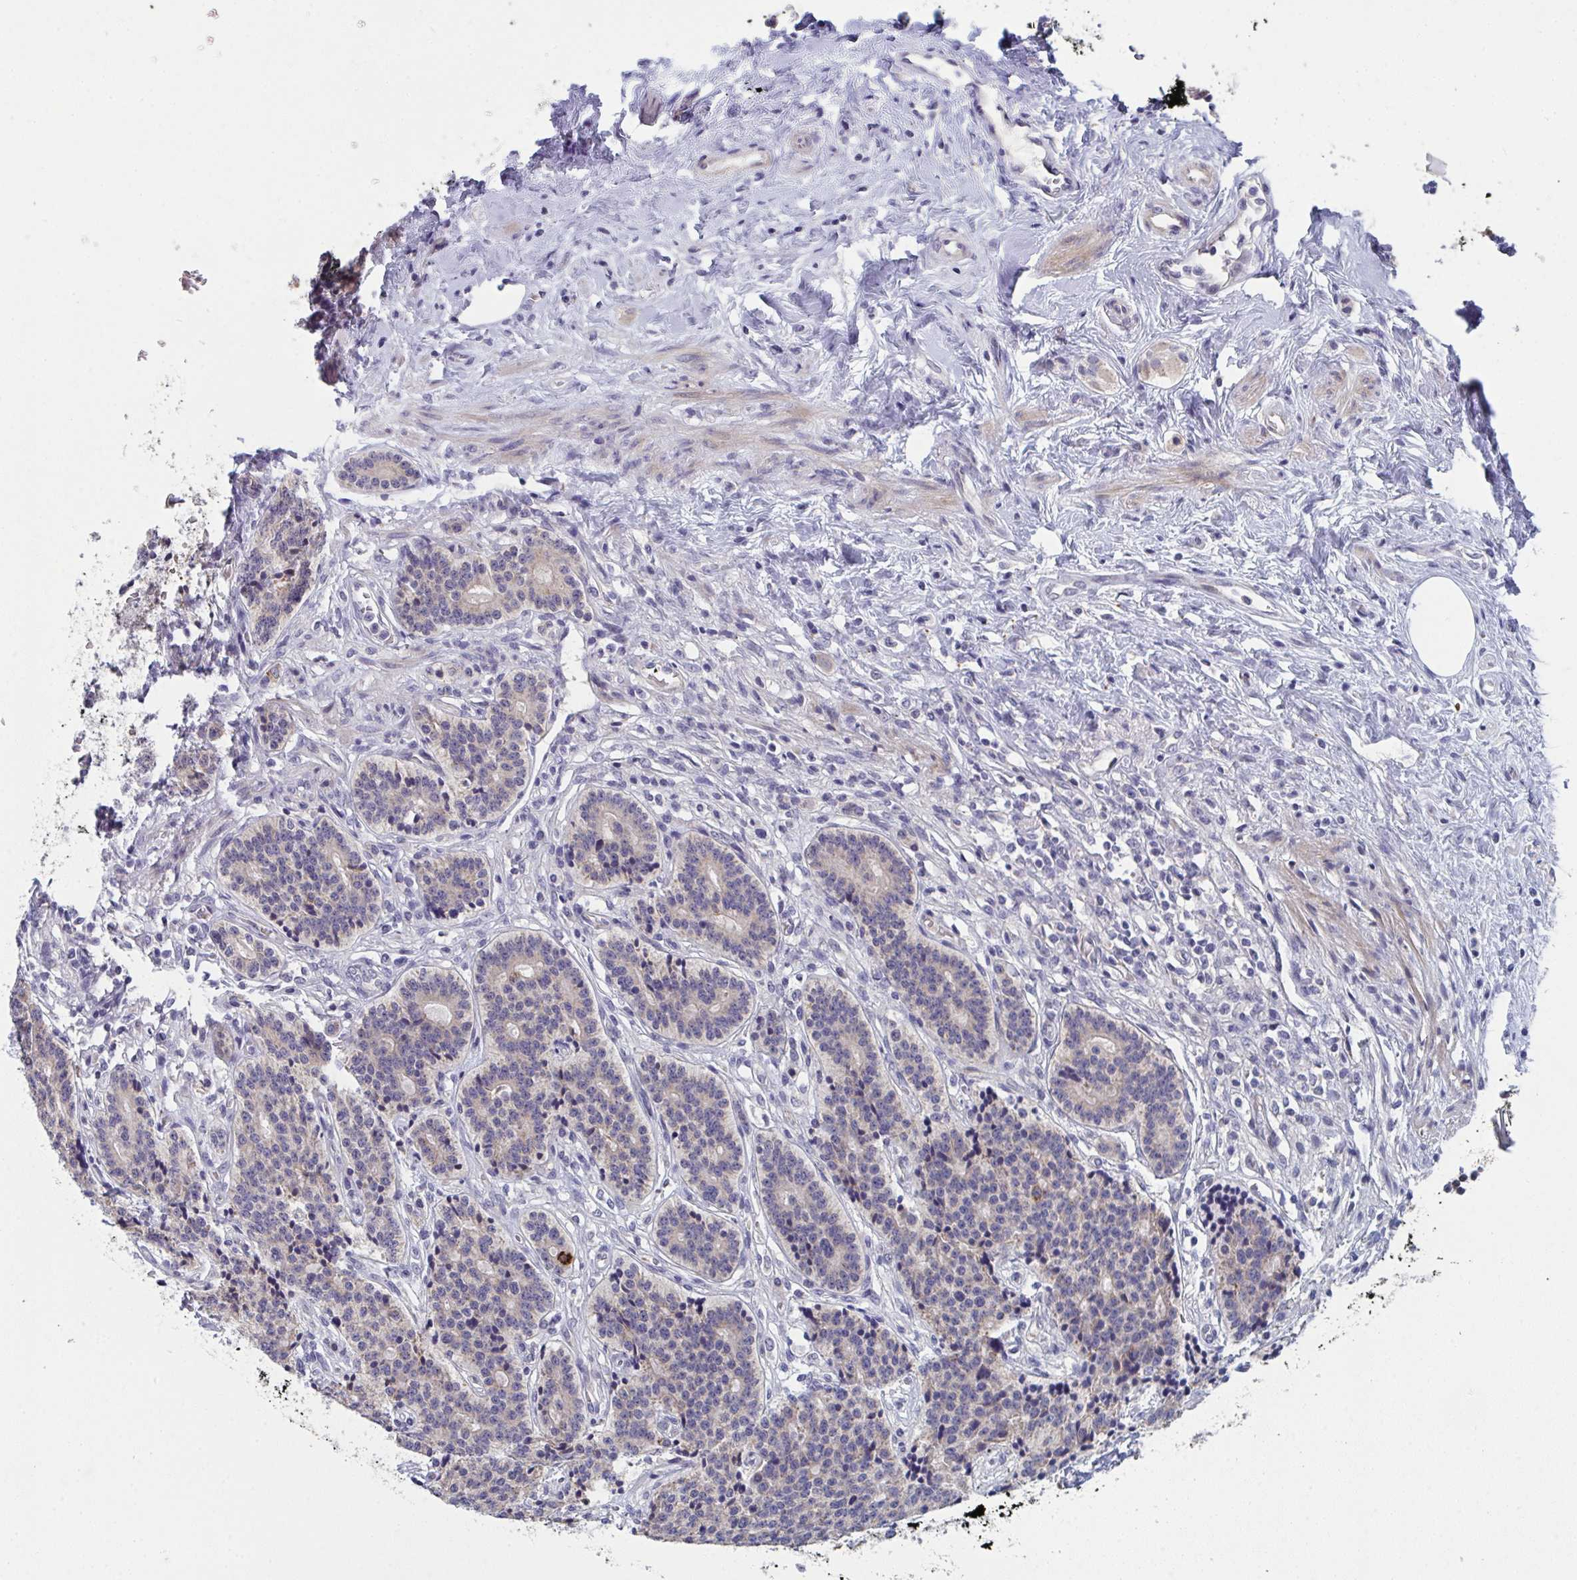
{"staining": {"intensity": "weak", "quantity": "<25%", "location": "cytoplasmic/membranous"}, "tissue": "carcinoid", "cell_type": "Tumor cells", "image_type": "cancer", "snomed": [{"axis": "morphology", "description": "Carcinoid, malignant, NOS"}, {"axis": "topography", "description": "Small intestine"}], "caption": "DAB immunohistochemical staining of malignant carcinoid reveals no significant staining in tumor cells.", "gene": "VWDE", "patient": {"sex": "female", "age": 73}}